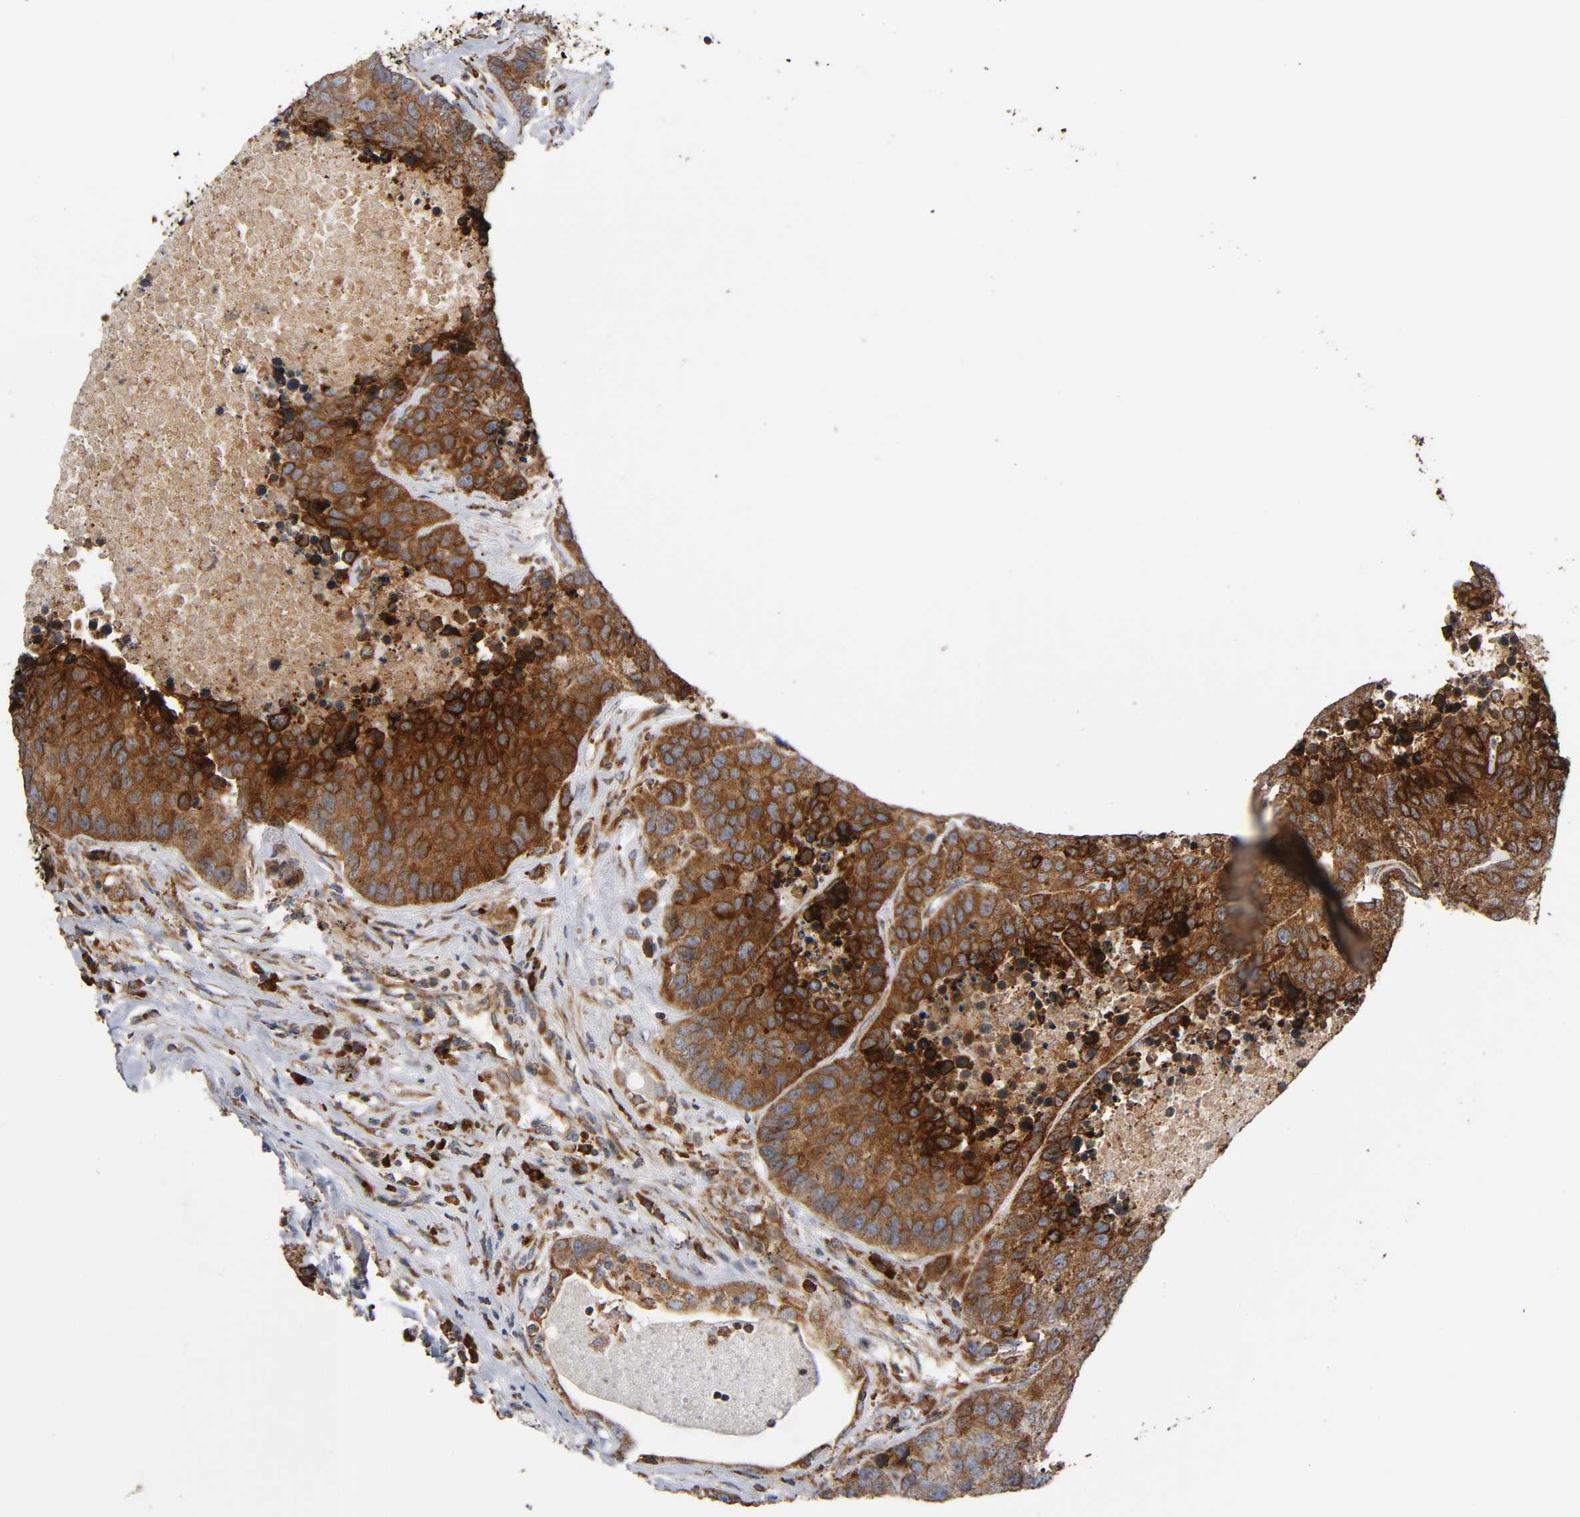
{"staining": {"intensity": "strong", "quantity": "25%-75%", "location": "cytoplasmic/membranous"}, "tissue": "carcinoid", "cell_type": "Tumor cells", "image_type": "cancer", "snomed": [{"axis": "morphology", "description": "Carcinoid, malignant, NOS"}, {"axis": "topography", "description": "Lung"}], "caption": "Malignant carcinoid was stained to show a protein in brown. There is high levels of strong cytoplasmic/membranous staining in approximately 25%-75% of tumor cells.", "gene": "MAP3K1", "patient": {"sex": "male", "age": 60}}